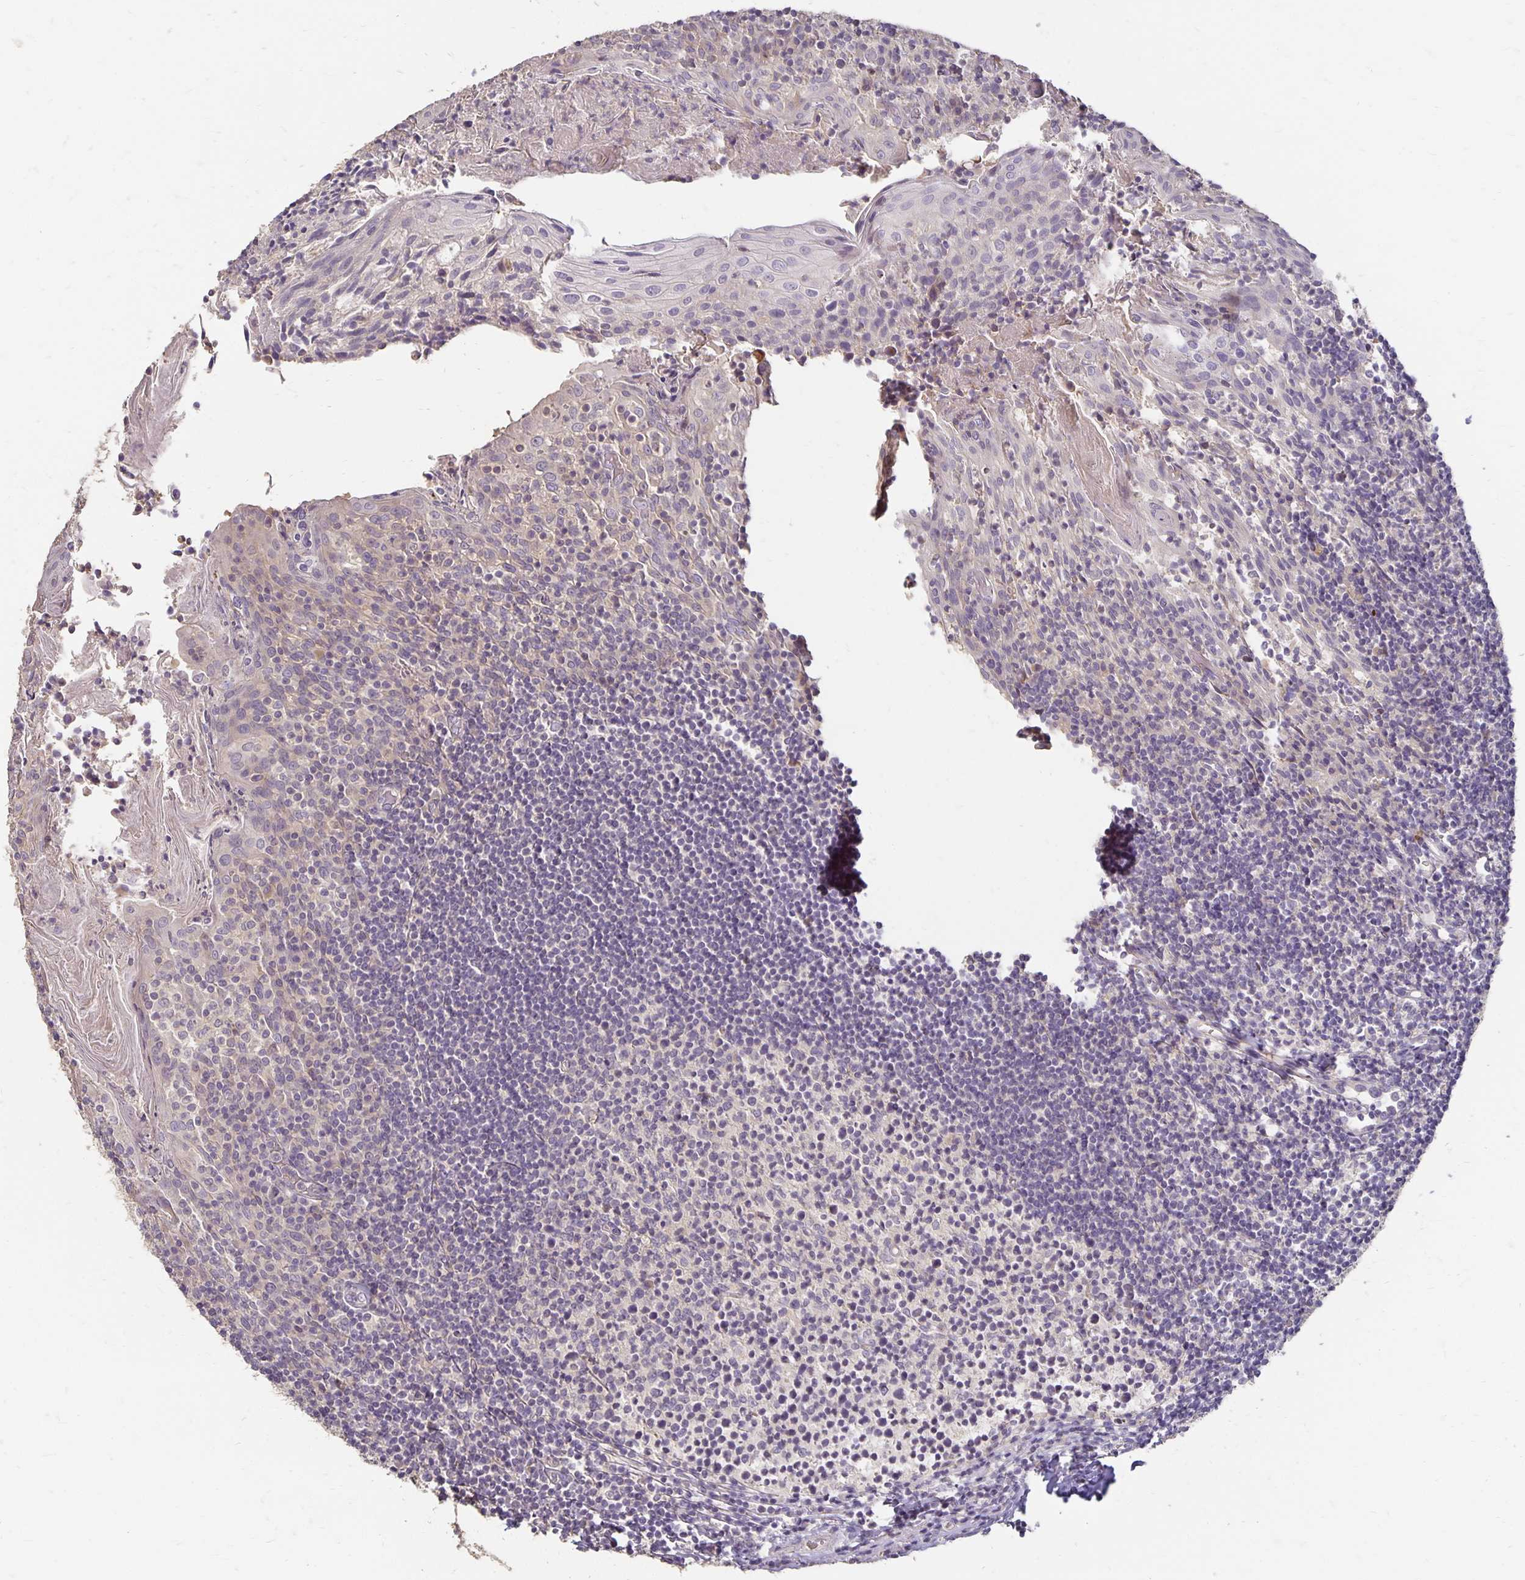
{"staining": {"intensity": "negative", "quantity": "none", "location": "none"}, "tissue": "tonsil", "cell_type": "Germinal center cells", "image_type": "normal", "snomed": [{"axis": "morphology", "description": "Normal tissue, NOS"}, {"axis": "topography", "description": "Tonsil"}], "caption": "Immunohistochemistry (IHC) of unremarkable tonsil shows no expression in germinal center cells. (Brightfield microscopy of DAB IHC at high magnification).", "gene": "CST6", "patient": {"sex": "female", "age": 10}}